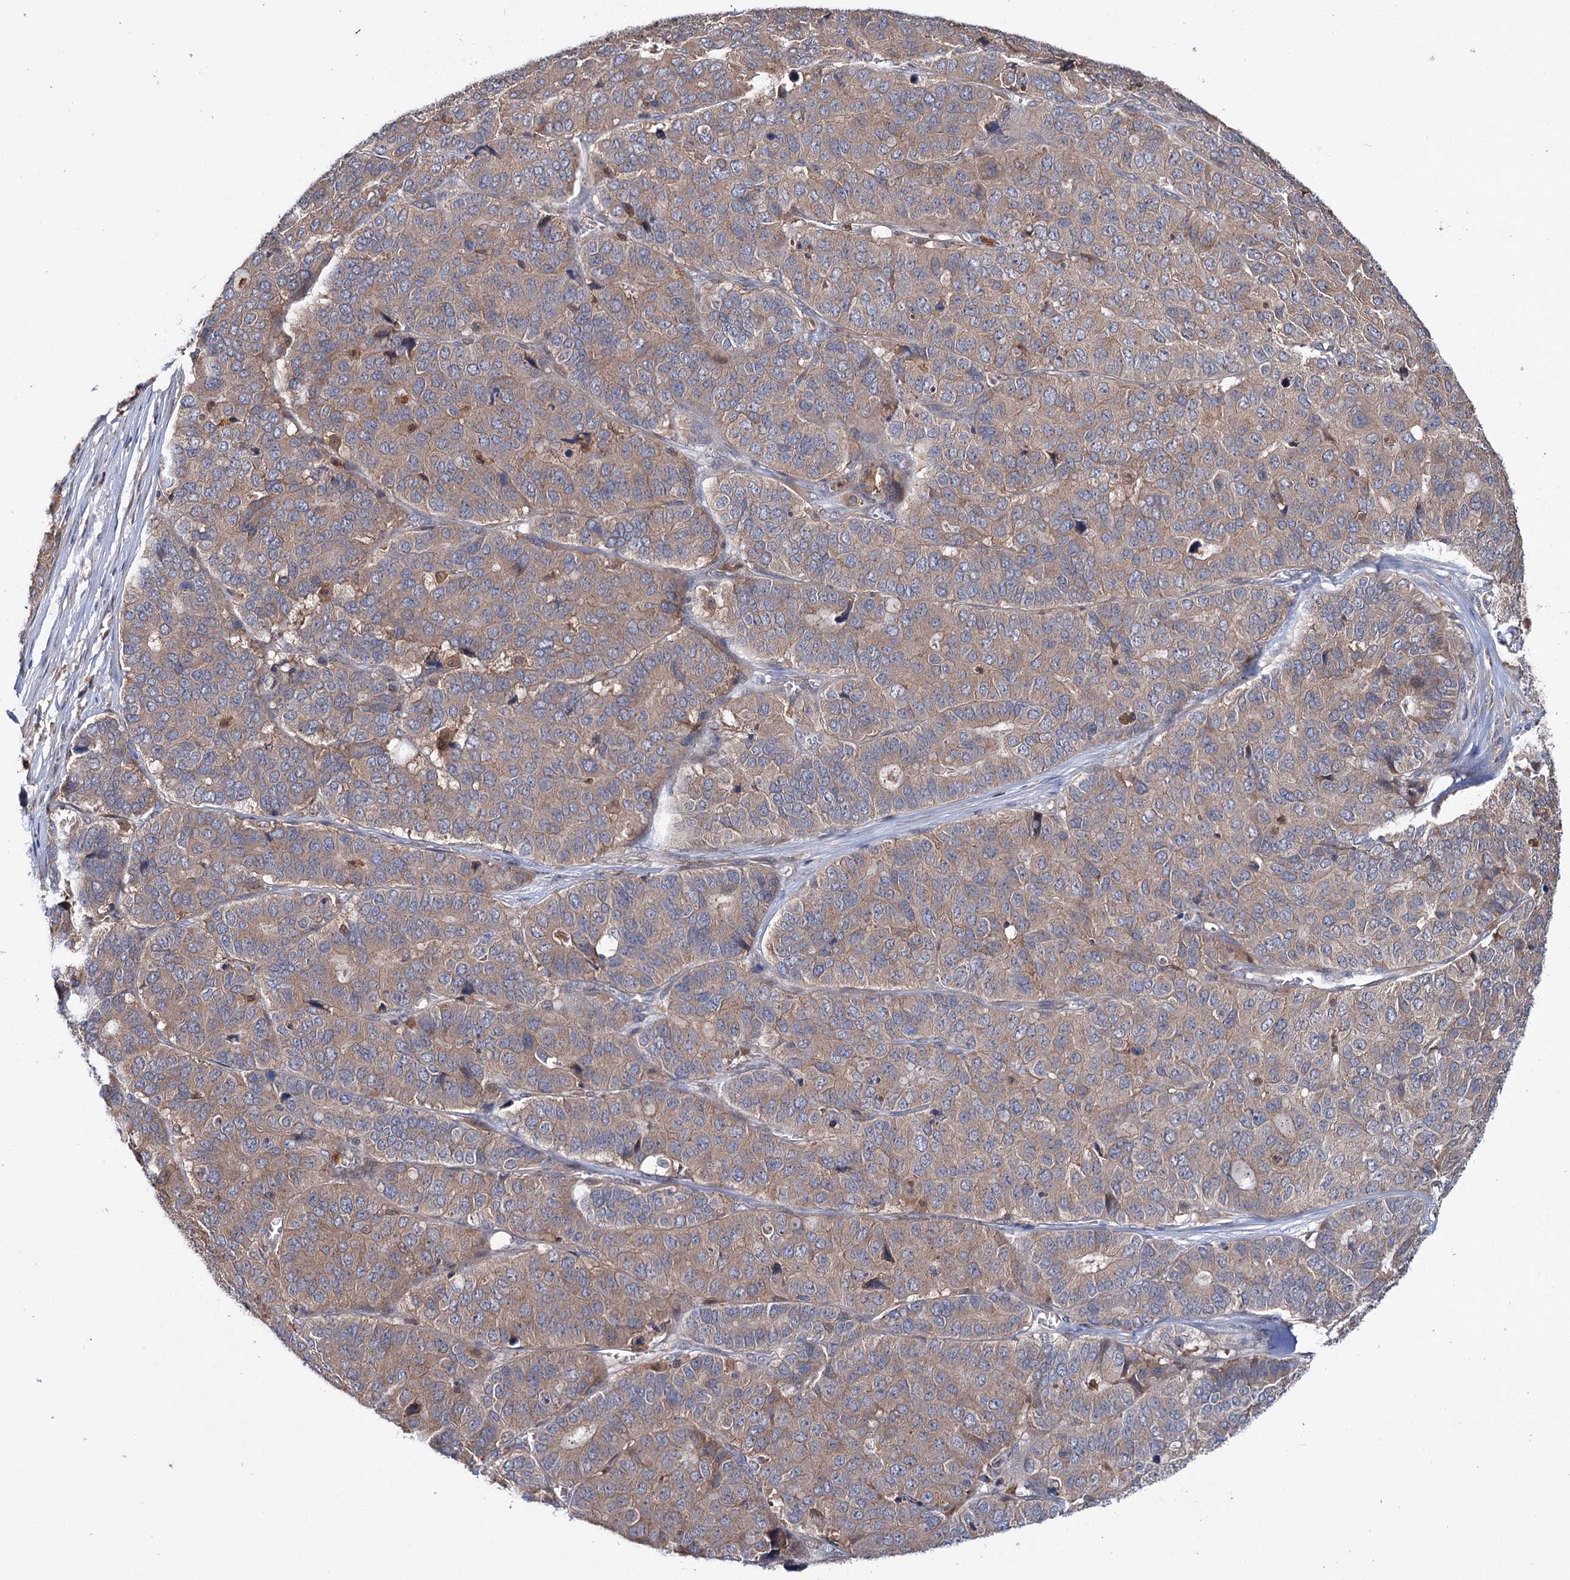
{"staining": {"intensity": "weak", "quantity": ">75%", "location": "cytoplasmic/membranous"}, "tissue": "pancreatic cancer", "cell_type": "Tumor cells", "image_type": "cancer", "snomed": [{"axis": "morphology", "description": "Adenocarcinoma, NOS"}, {"axis": "topography", "description": "Pancreas"}], "caption": "A brown stain shows weak cytoplasmic/membranous positivity of a protein in human pancreatic cancer (adenocarcinoma) tumor cells.", "gene": "PTPN3", "patient": {"sex": "male", "age": 50}}